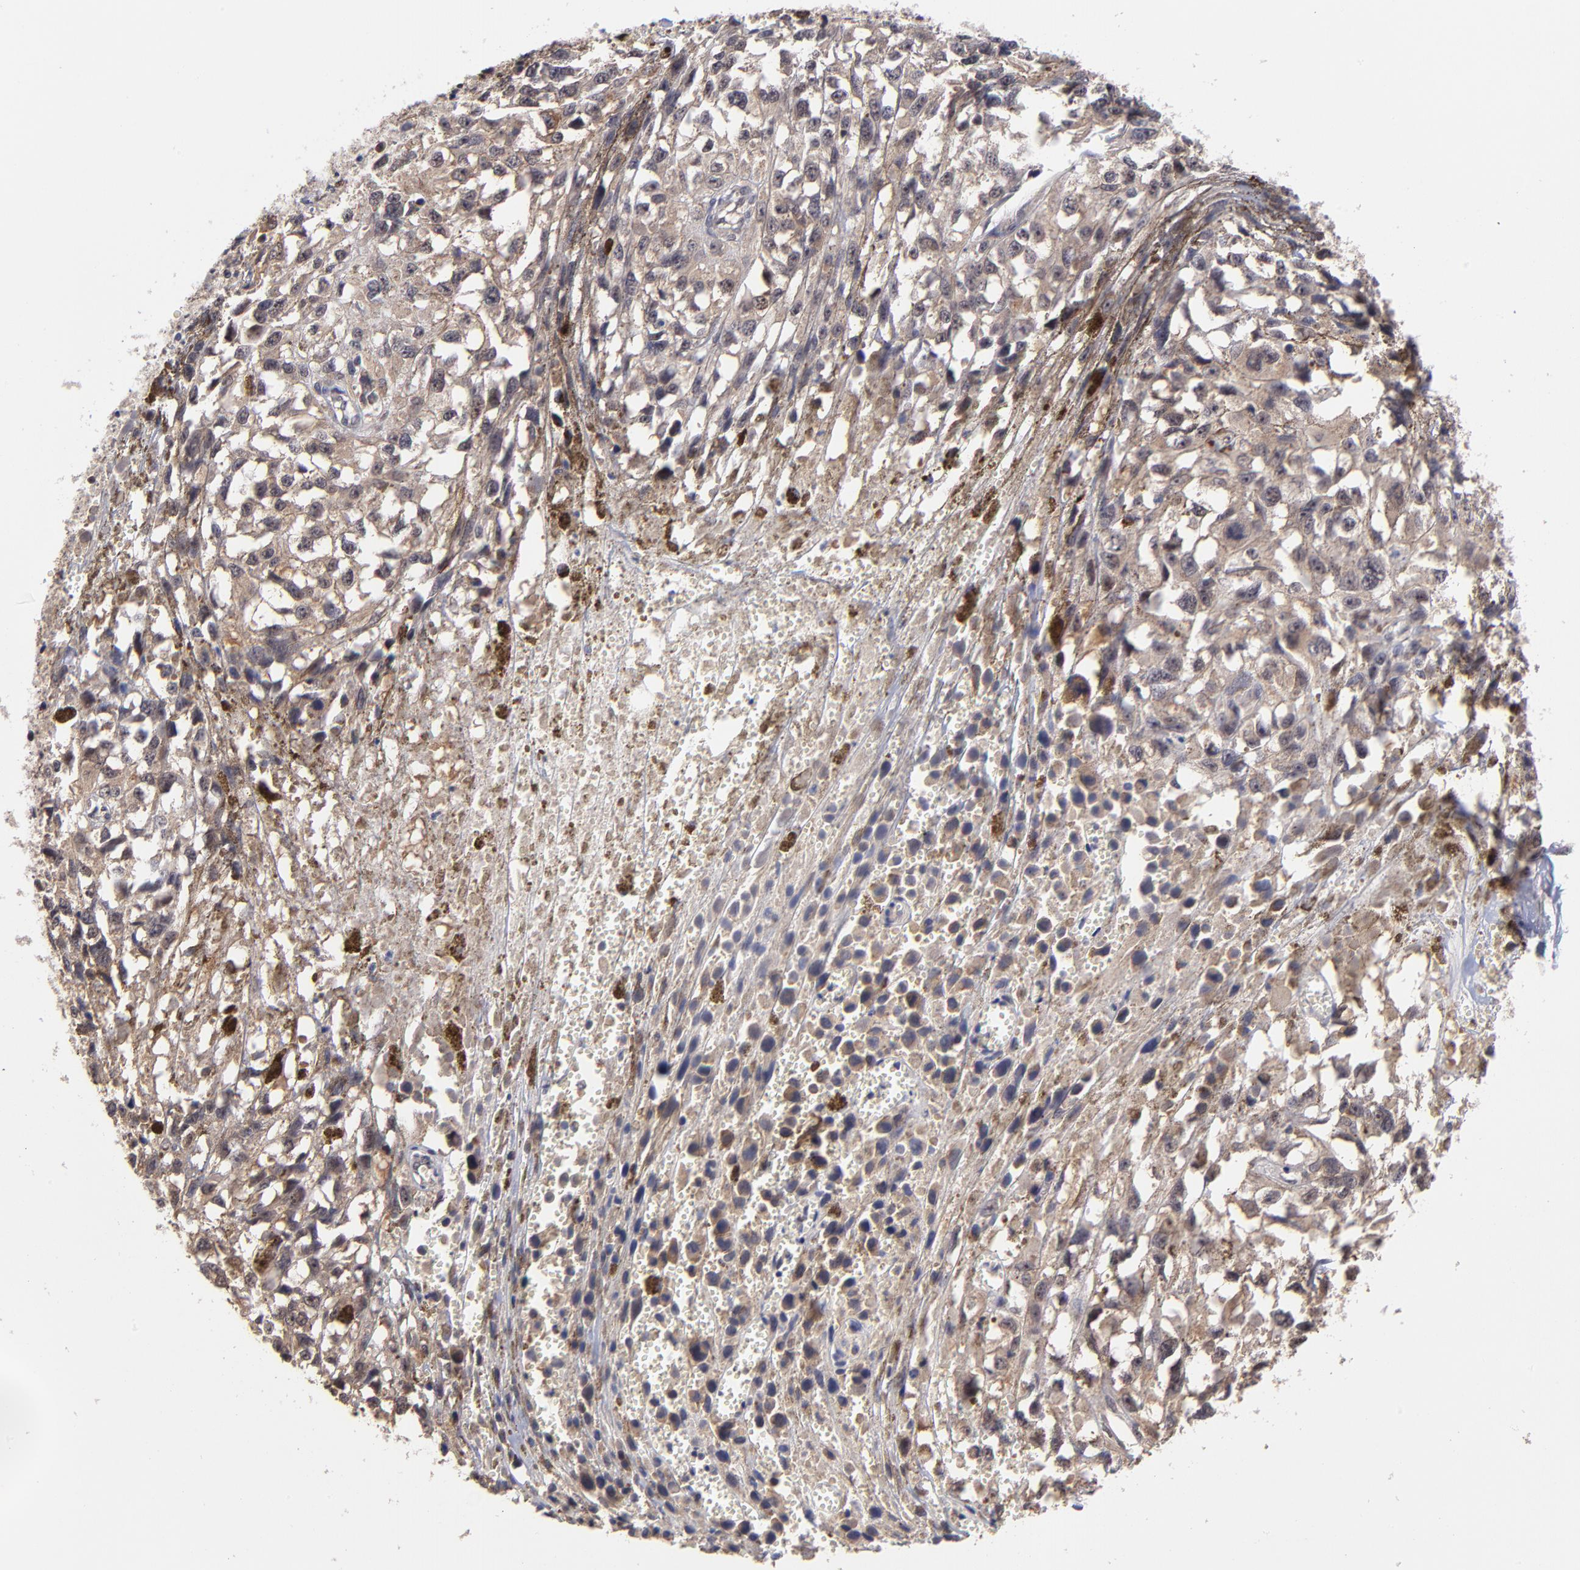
{"staining": {"intensity": "weak", "quantity": ">75%", "location": "cytoplasmic/membranous"}, "tissue": "melanoma", "cell_type": "Tumor cells", "image_type": "cancer", "snomed": [{"axis": "morphology", "description": "Malignant melanoma, Metastatic site"}, {"axis": "topography", "description": "Lymph node"}], "caption": "Malignant melanoma (metastatic site) was stained to show a protein in brown. There is low levels of weak cytoplasmic/membranous positivity in approximately >75% of tumor cells. (brown staining indicates protein expression, while blue staining denotes nuclei).", "gene": "UBE2E3", "patient": {"sex": "male", "age": 59}}